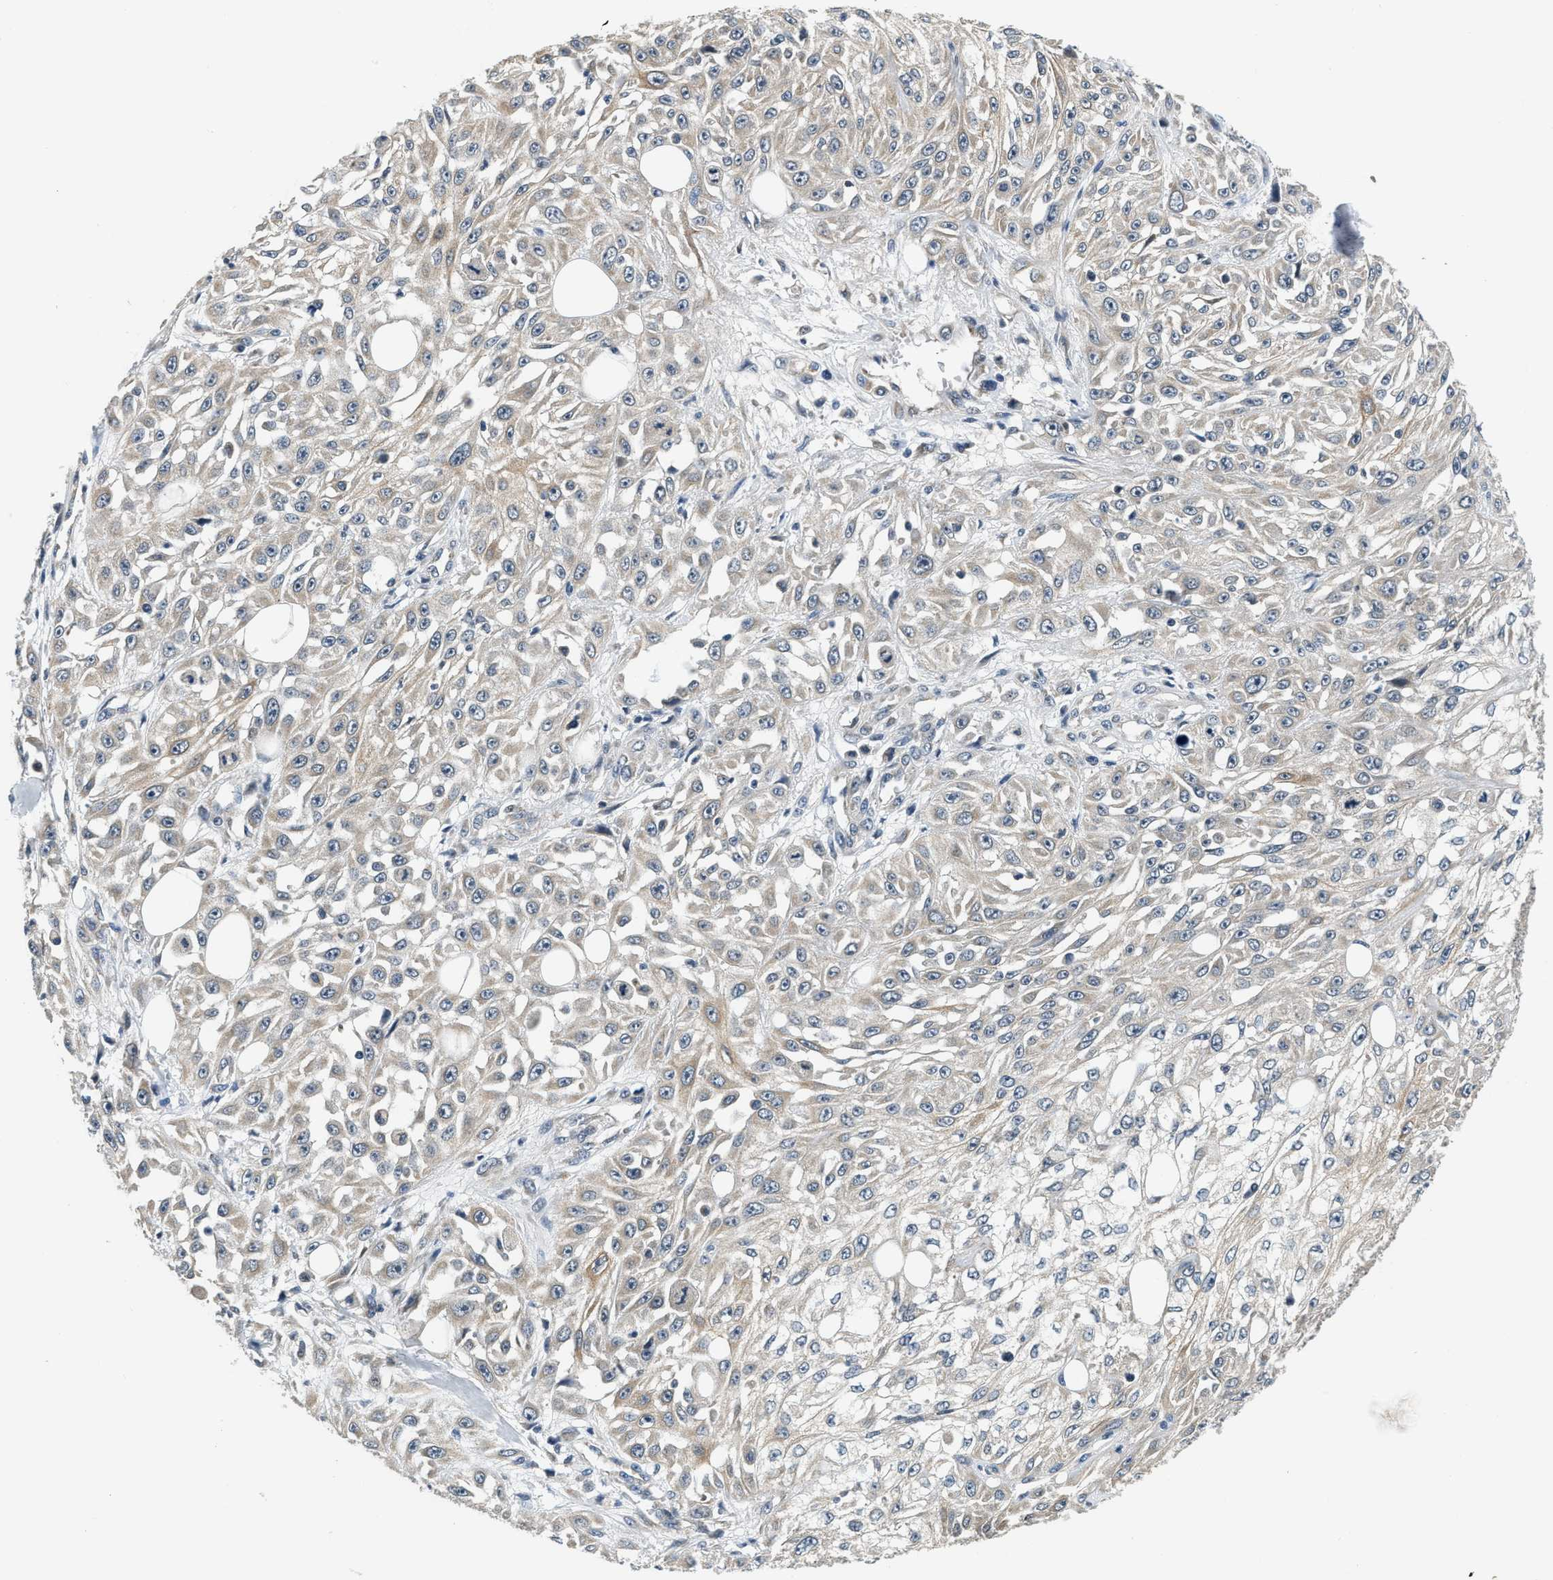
{"staining": {"intensity": "negative", "quantity": "none", "location": "none"}, "tissue": "skin cancer", "cell_type": "Tumor cells", "image_type": "cancer", "snomed": [{"axis": "morphology", "description": "Squamous cell carcinoma, NOS"}, {"axis": "morphology", "description": "Squamous cell carcinoma, metastatic, NOS"}, {"axis": "topography", "description": "Skin"}, {"axis": "topography", "description": "Lymph node"}], "caption": "This is an IHC photomicrograph of human skin cancer. There is no staining in tumor cells.", "gene": "YAE1", "patient": {"sex": "male", "age": 75}}